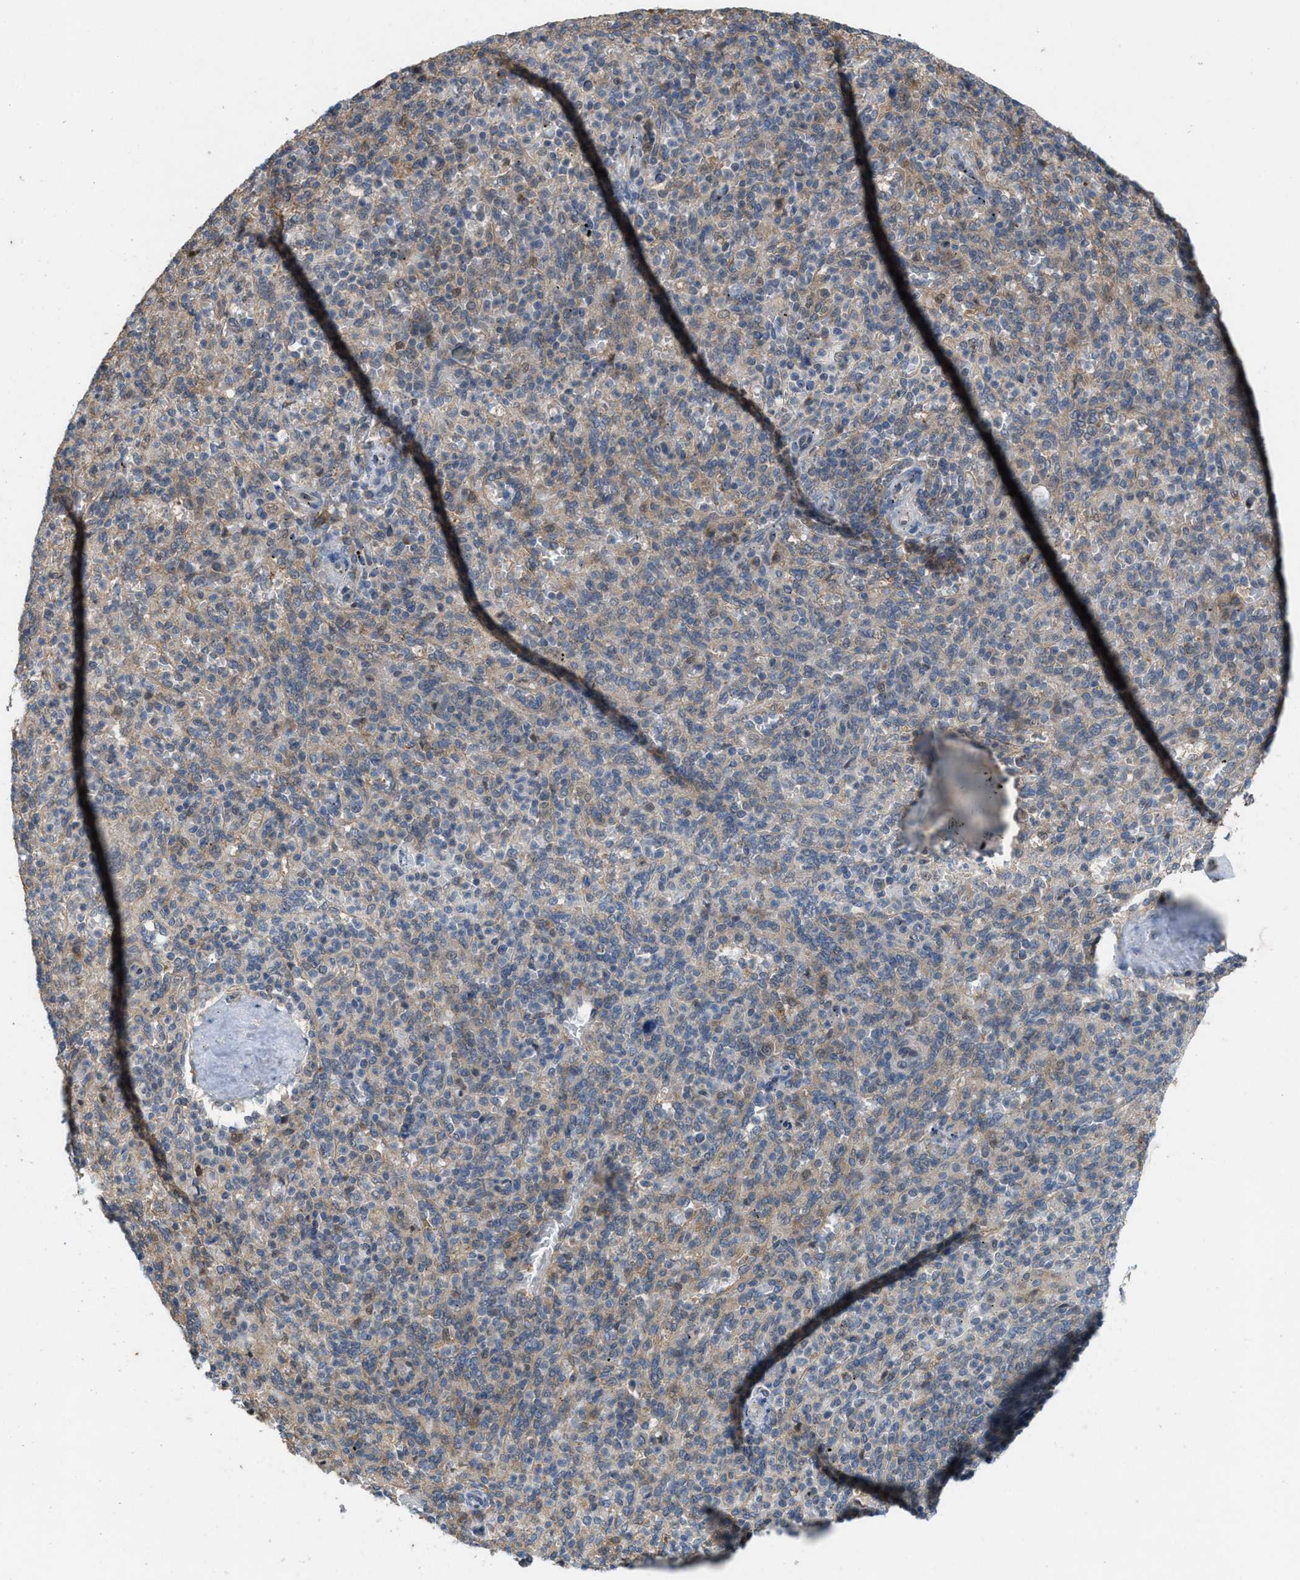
{"staining": {"intensity": "weak", "quantity": "25%-75%", "location": "cytoplasmic/membranous"}, "tissue": "spleen", "cell_type": "Cells in red pulp", "image_type": "normal", "snomed": [{"axis": "morphology", "description": "Normal tissue, NOS"}, {"axis": "topography", "description": "Spleen"}], "caption": "Protein staining of normal spleen displays weak cytoplasmic/membranous positivity in about 25%-75% of cells in red pulp.", "gene": "PLAA", "patient": {"sex": "male", "age": 36}}